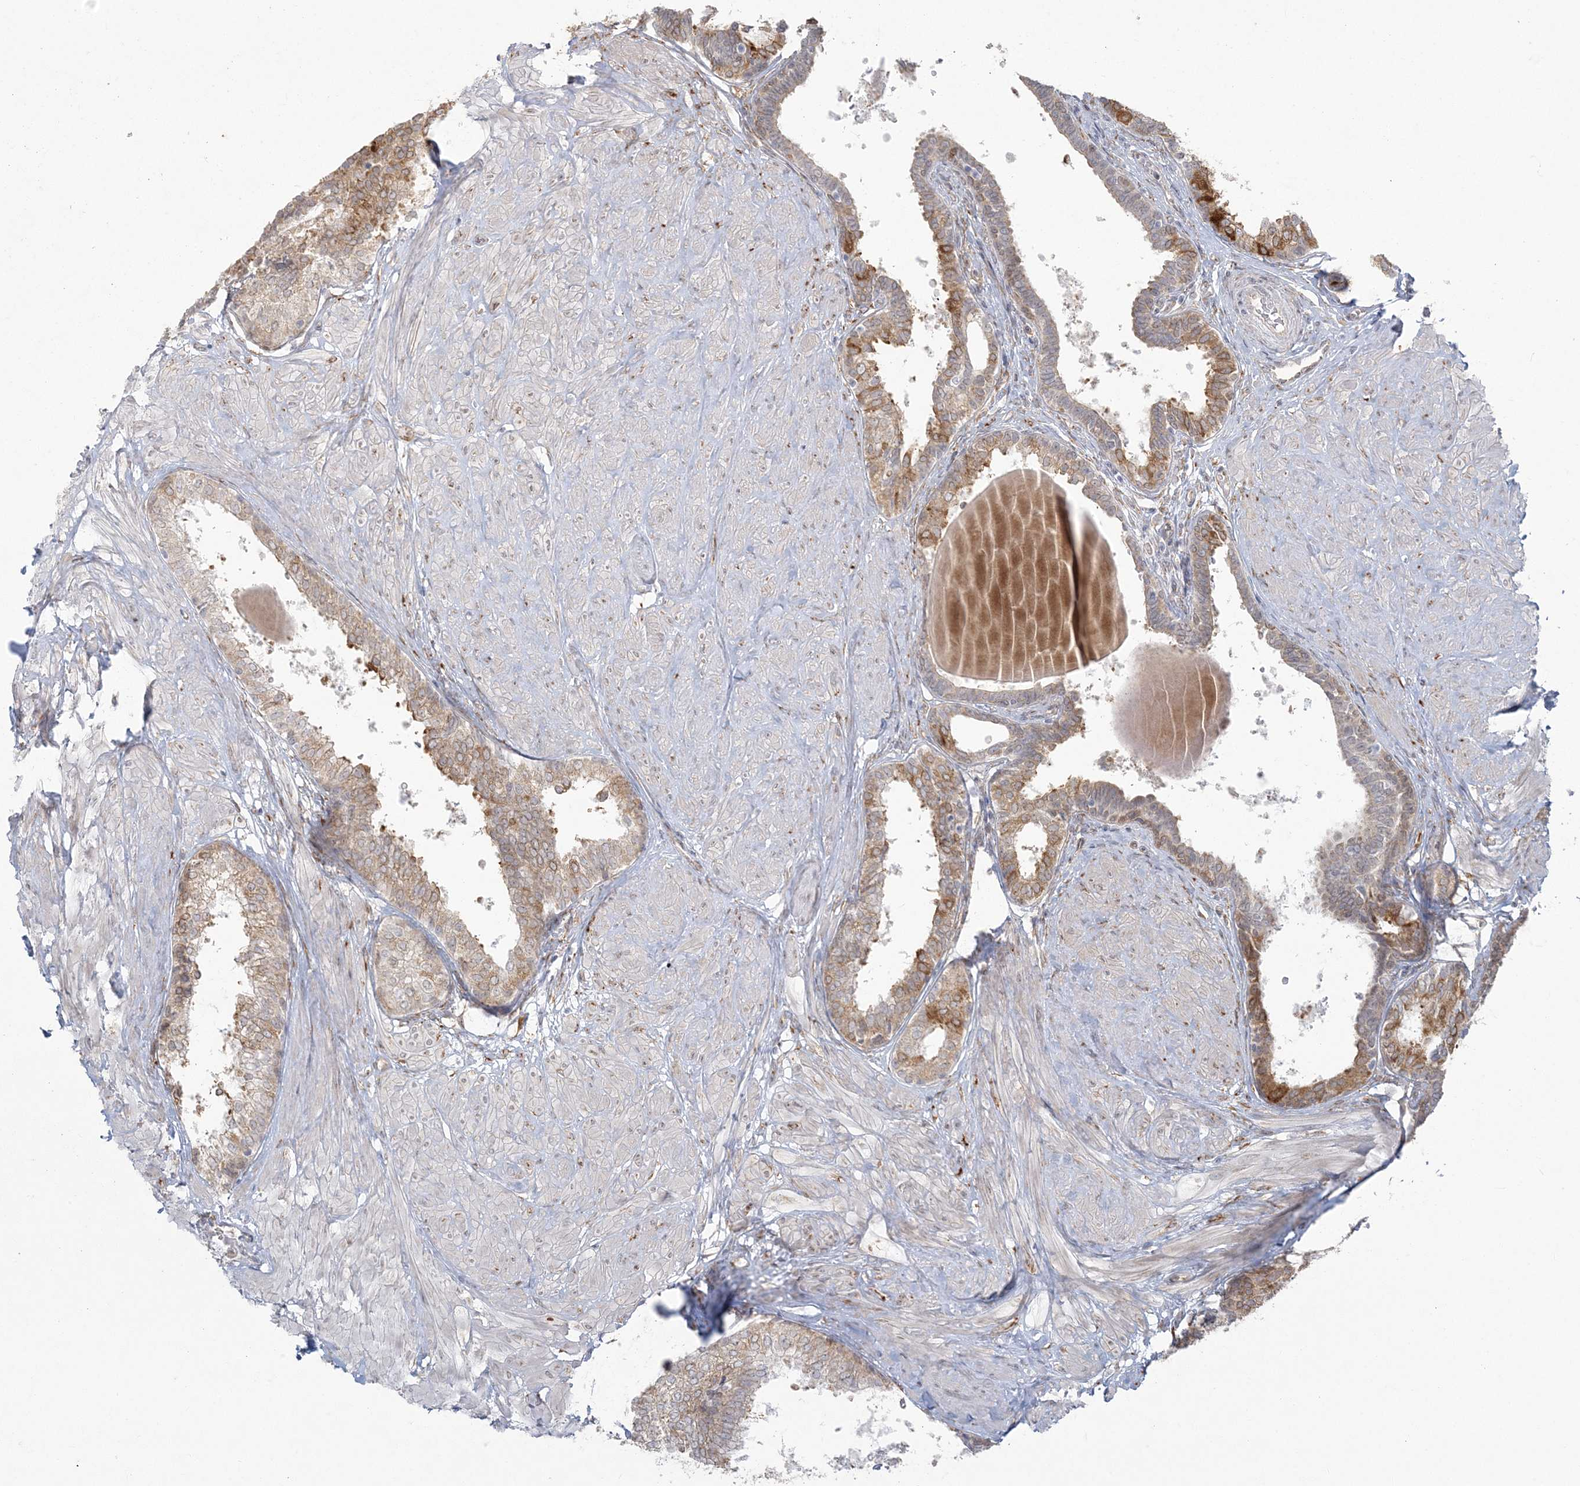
{"staining": {"intensity": "moderate", "quantity": ">75%", "location": "cytoplasmic/membranous"}, "tissue": "prostate", "cell_type": "Glandular cells", "image_type": "normal", "snomed": [{"axis": "morphology", "description": "Normal tissue, NOS"}, {"axis": "topography", "description": "Prostate"}], "caption": "Approximately >75% of glandular cells in normal prostate reveal moderate cytoplasmic/membranous protein staining as visualized by brown immunohistochemical staining.", "gene": "ZC3H6", "patient": {"sex": "male", "age": 48}}